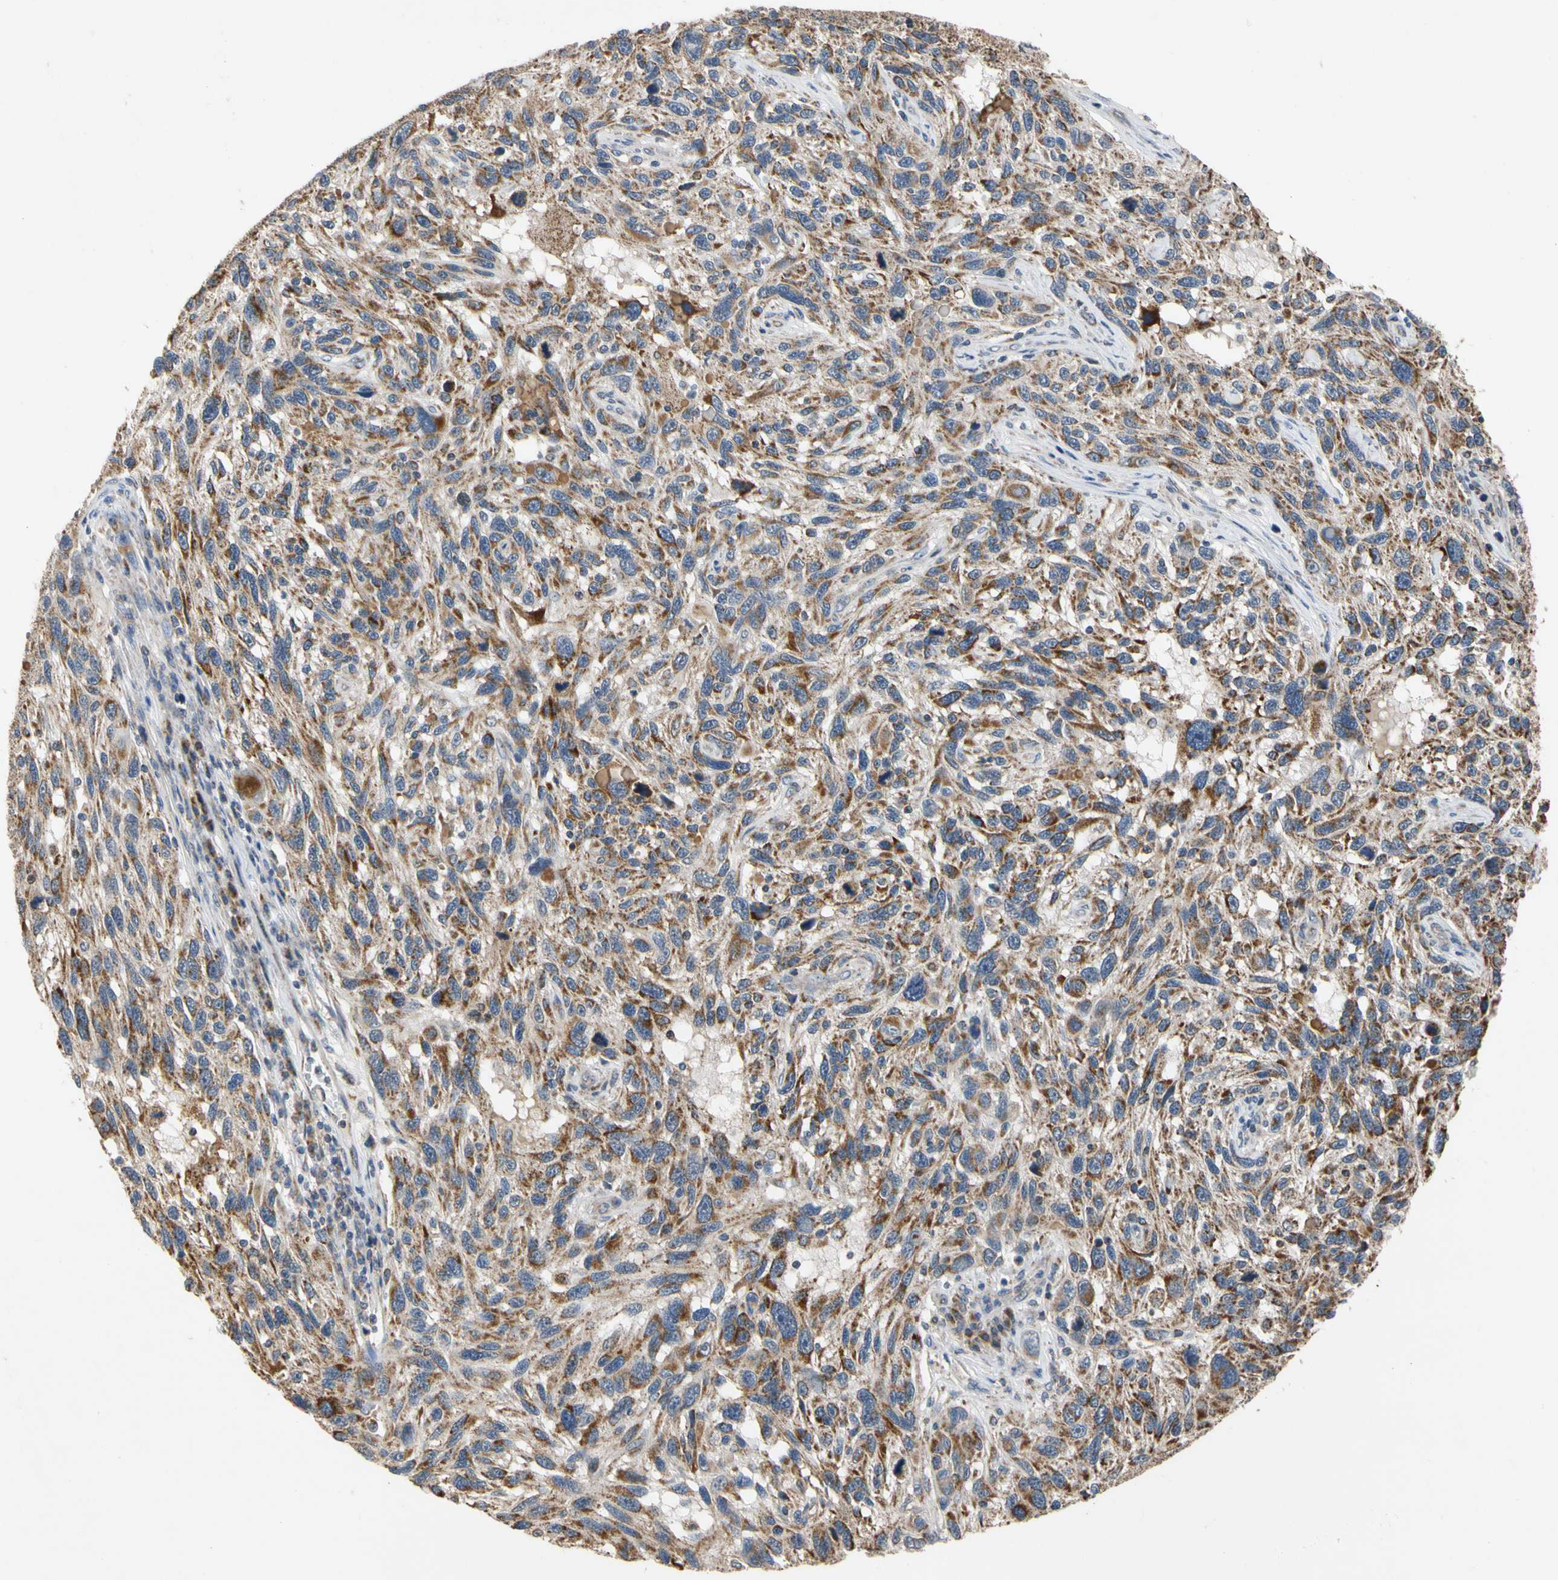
{"staining": {"intensity": "moderate", "quantity": ">75%", "location": "cytoplasmic/membranous"}, "tissue": "melanoma", "cell_type": "Tumor cells", "image_type": "cancer", "snomed": [{"axis": "morphology", "description": "Malignant melanoma, NOS"}, {"axis": "topography", "description": "Skin"}], "caption": "Immunohistochemistry (IHC) image of human melanoma stained for a protein (brown), which displays medium levels of moderate cytoplasmic/membranous expression in about >75% of tumor cells.", "gene": "GPD2", "patient": {"sex": "male", "age": 53}}